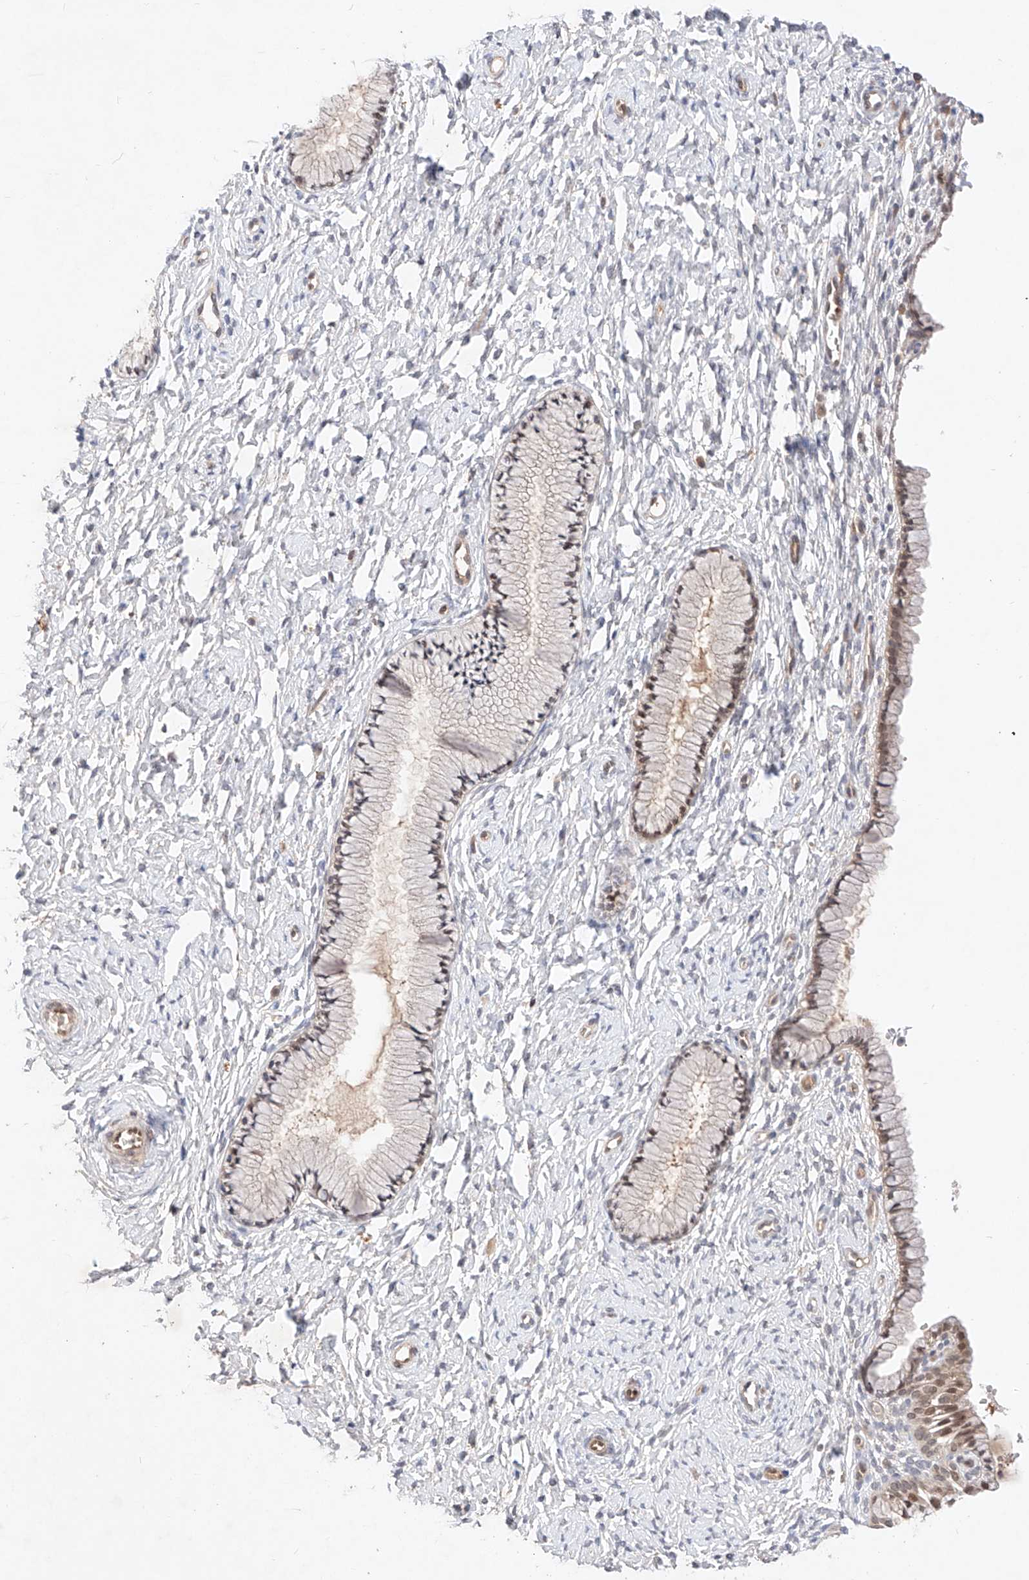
{"staining": {"intensity": "weak", "quantity": "<25%", "location": "cytoplasmic/membranous,nuclear"}, "tissue": "cervix", "cell_type": "Glandular cells", "image_type": "normal", "snomed": [{"axis": "morphology", "description": "Normal tissue, NOS"}, {"axis": "topography", "description": "Cervix"}], "caption": "This is an immunohistochemistry (IHC) image of normal cervix. There is no expression in glandular cells.", "gene": "ZNF124", "patient": {"sex": "female", "age": 33}}